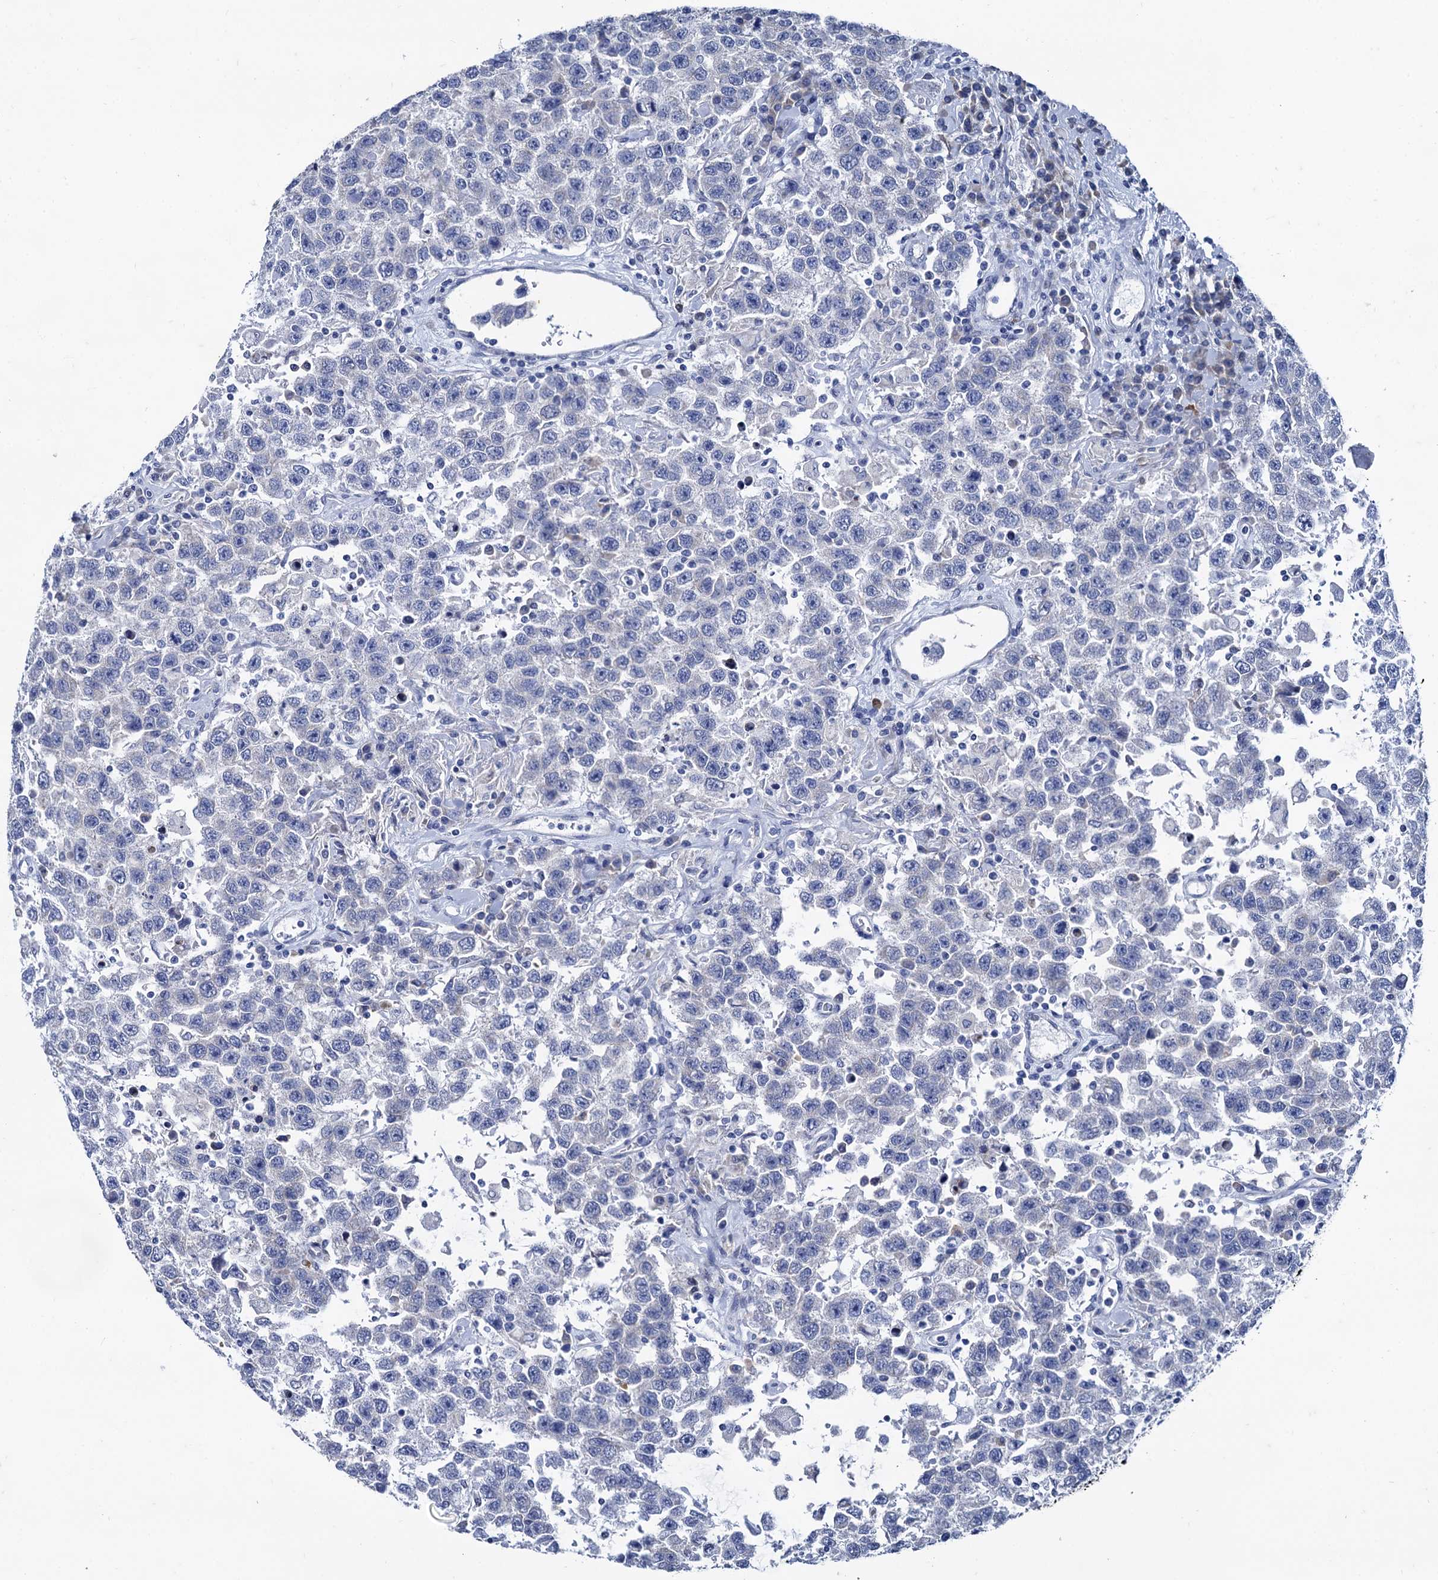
{"staining": {"intensity": "negative", "quantity": "none", "location": "none"}, "tissue": "testis cancer", "cell_type": "Tumor cells", "image_type": "cancer", "snomed": [{"axis": "morphology", "description": "Seminoma, NOS"}, {"axis": "topography", "description": "Testis"}], "caption": "There is no significant expression in tumor cells of testis cancer.", "gene": "FOXR2", "patient": {"sex": "male", "age": 41}}